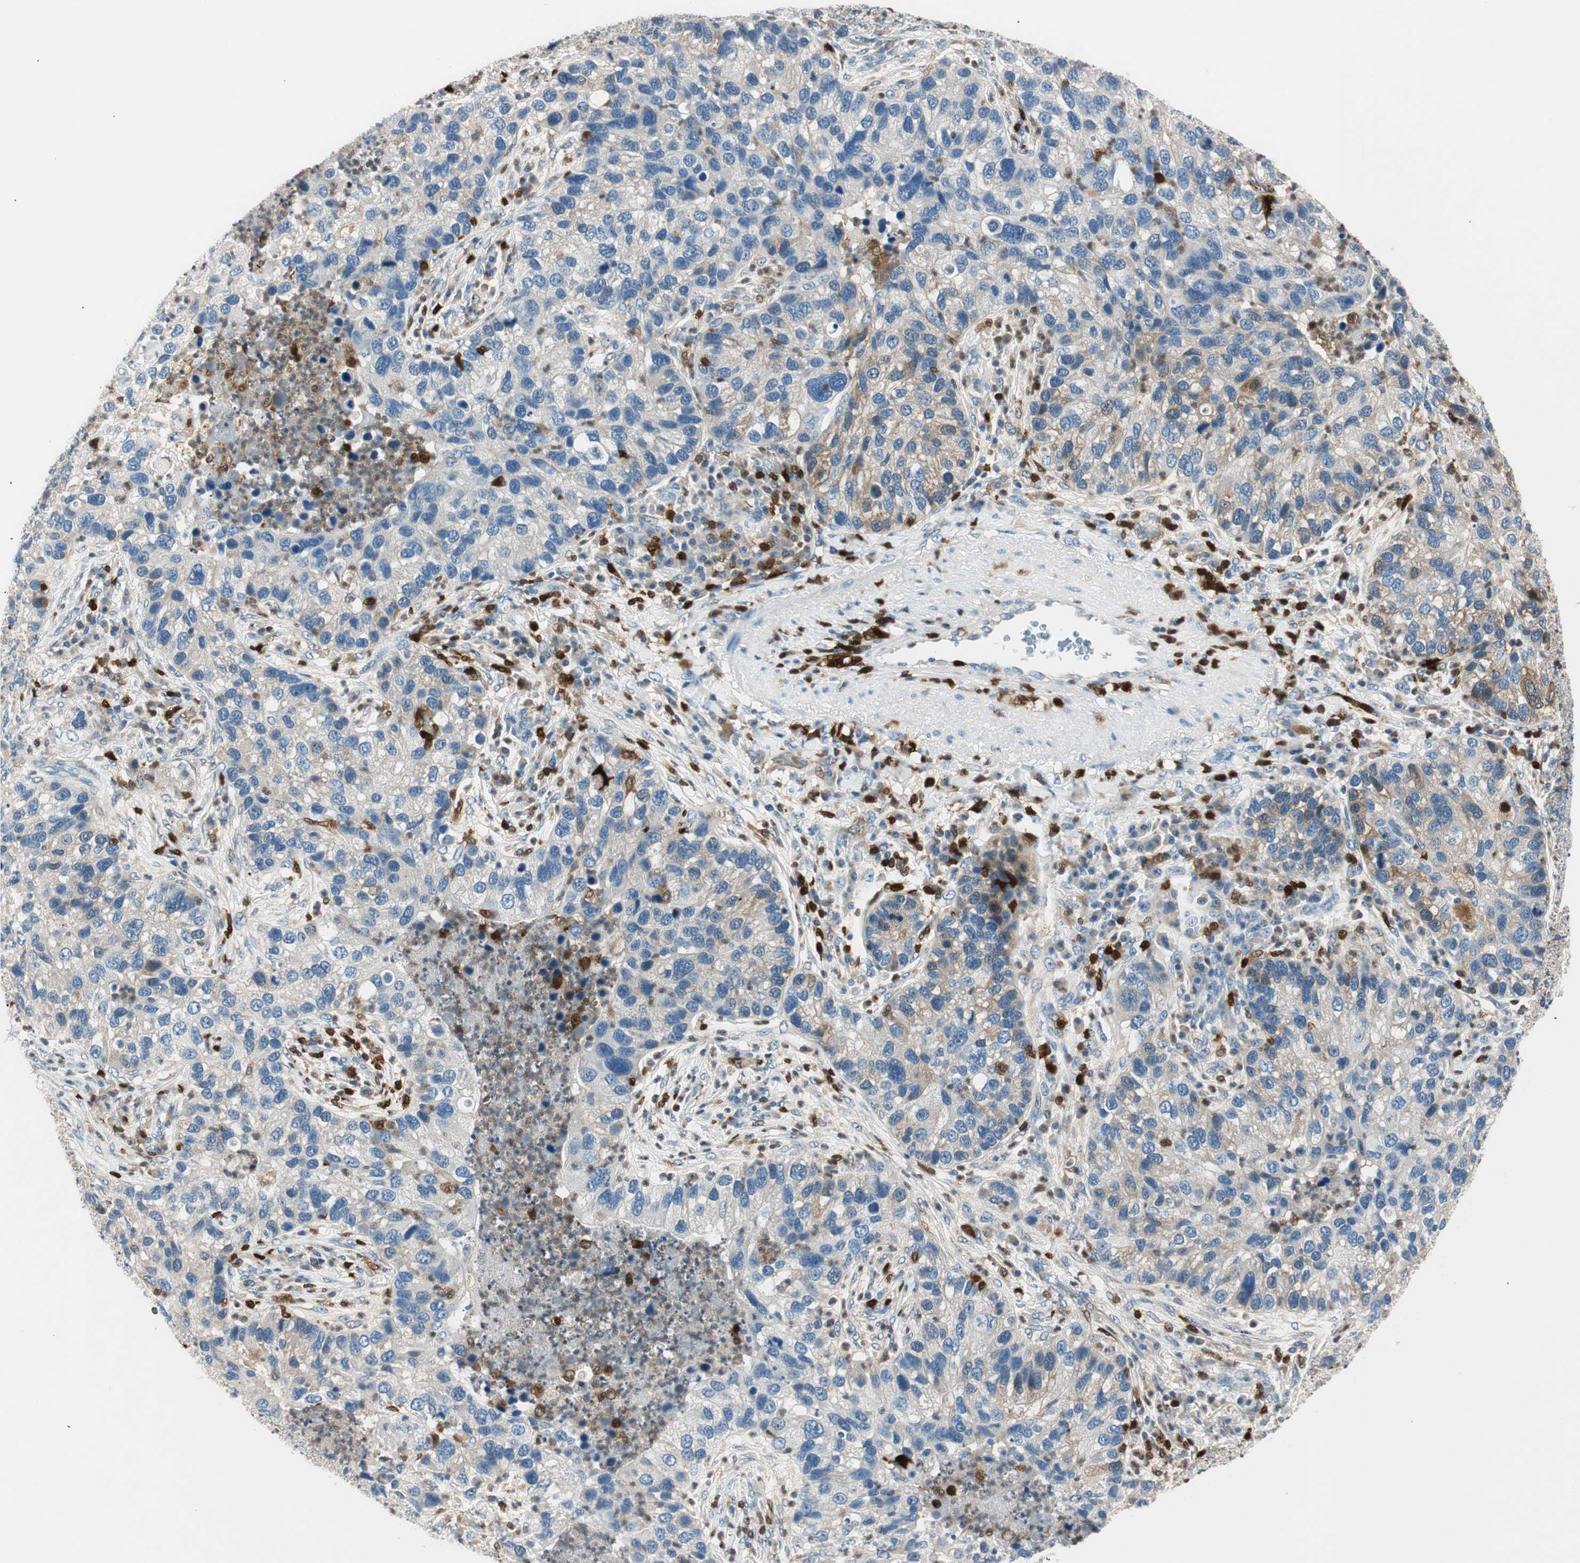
{"staining": {"intensity": "weak", "quantity": "25%-75%", "location": "cytoplasmic/membranous"}, "tissue": "lung cancer", "cell_type": "Tumor cells", "image_type": "cancer", "snomed": [{"axis": "morphology", "description": "Normal tissue, NOS"}, {"axis": "morphology", "description": "Adenocarcinoma, NOS"}, {"axis": "topography", "description": "Bronchus"}, {"axis": "topography", "description": "Lung"}], "caption": "There is low levels of weak cytoplasmic/membranous positivity in tumor cells of lung cancer, as demonstrated by immunohistochemical staining (brown color).", "gene": "COTL1", "patient": {"sex": "male", "age": 54}}